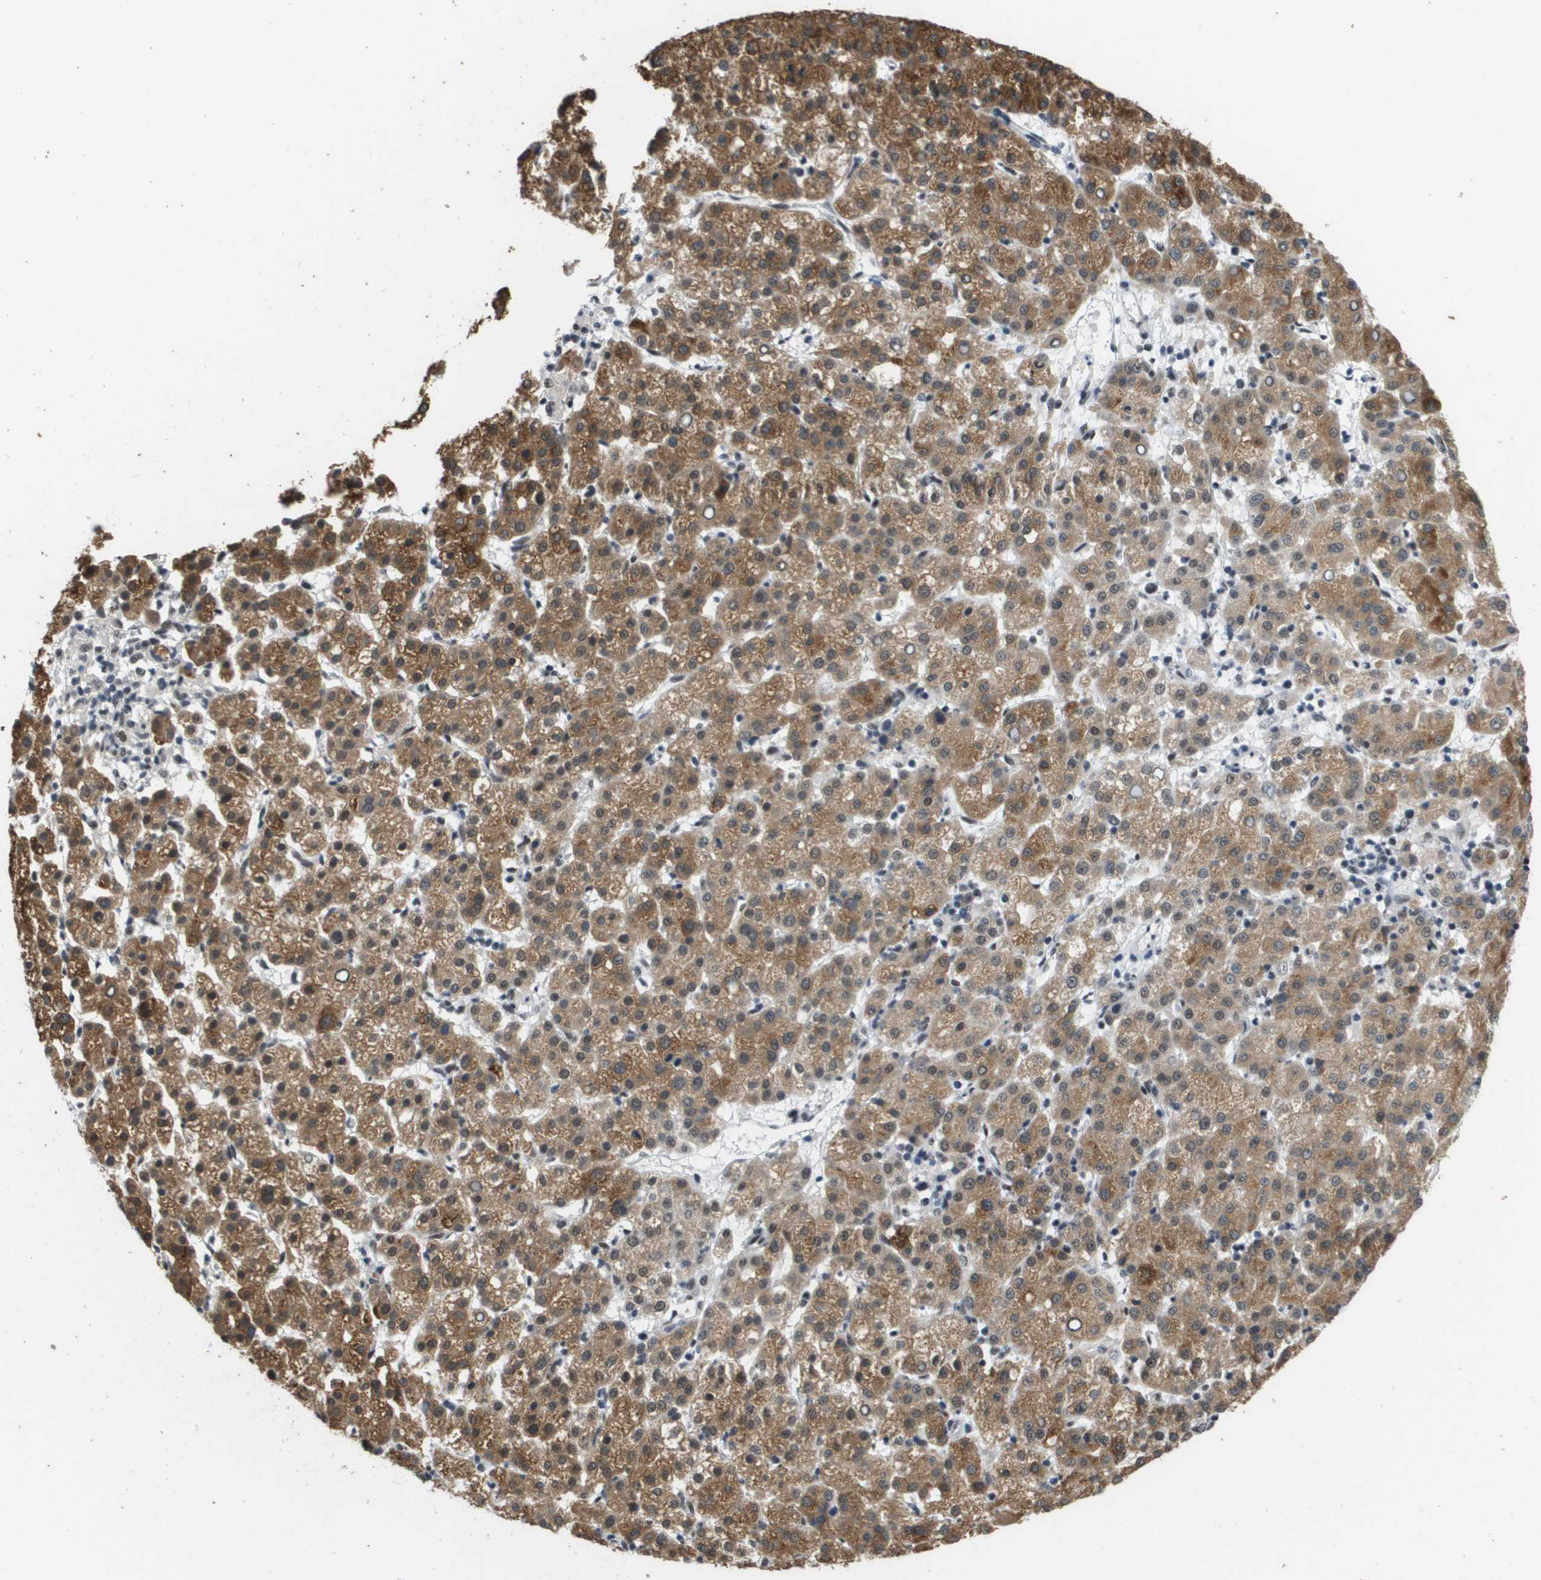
{"staining": {"intensity": "moderate", "quantity": ">75%", "location": "cytoplasmic/membranous"}, "tissue": "liver cancer", "cell_type": "Tumor cells", "image_type": "cancer", "snomed": [{"axis": "morphology", "description": "Carcinoma, Hepatocellular, NOS"}, {"axis": "topography", "description": "Liver"}], "caption": "Protein staining shows moderate cytoplasmic/membranous positivity in about >75% of tumor cells in liver cancer (hepatocellular carcinoma).", "gene": "ISY1", "patient": {"sex": "female", "age": 58}}